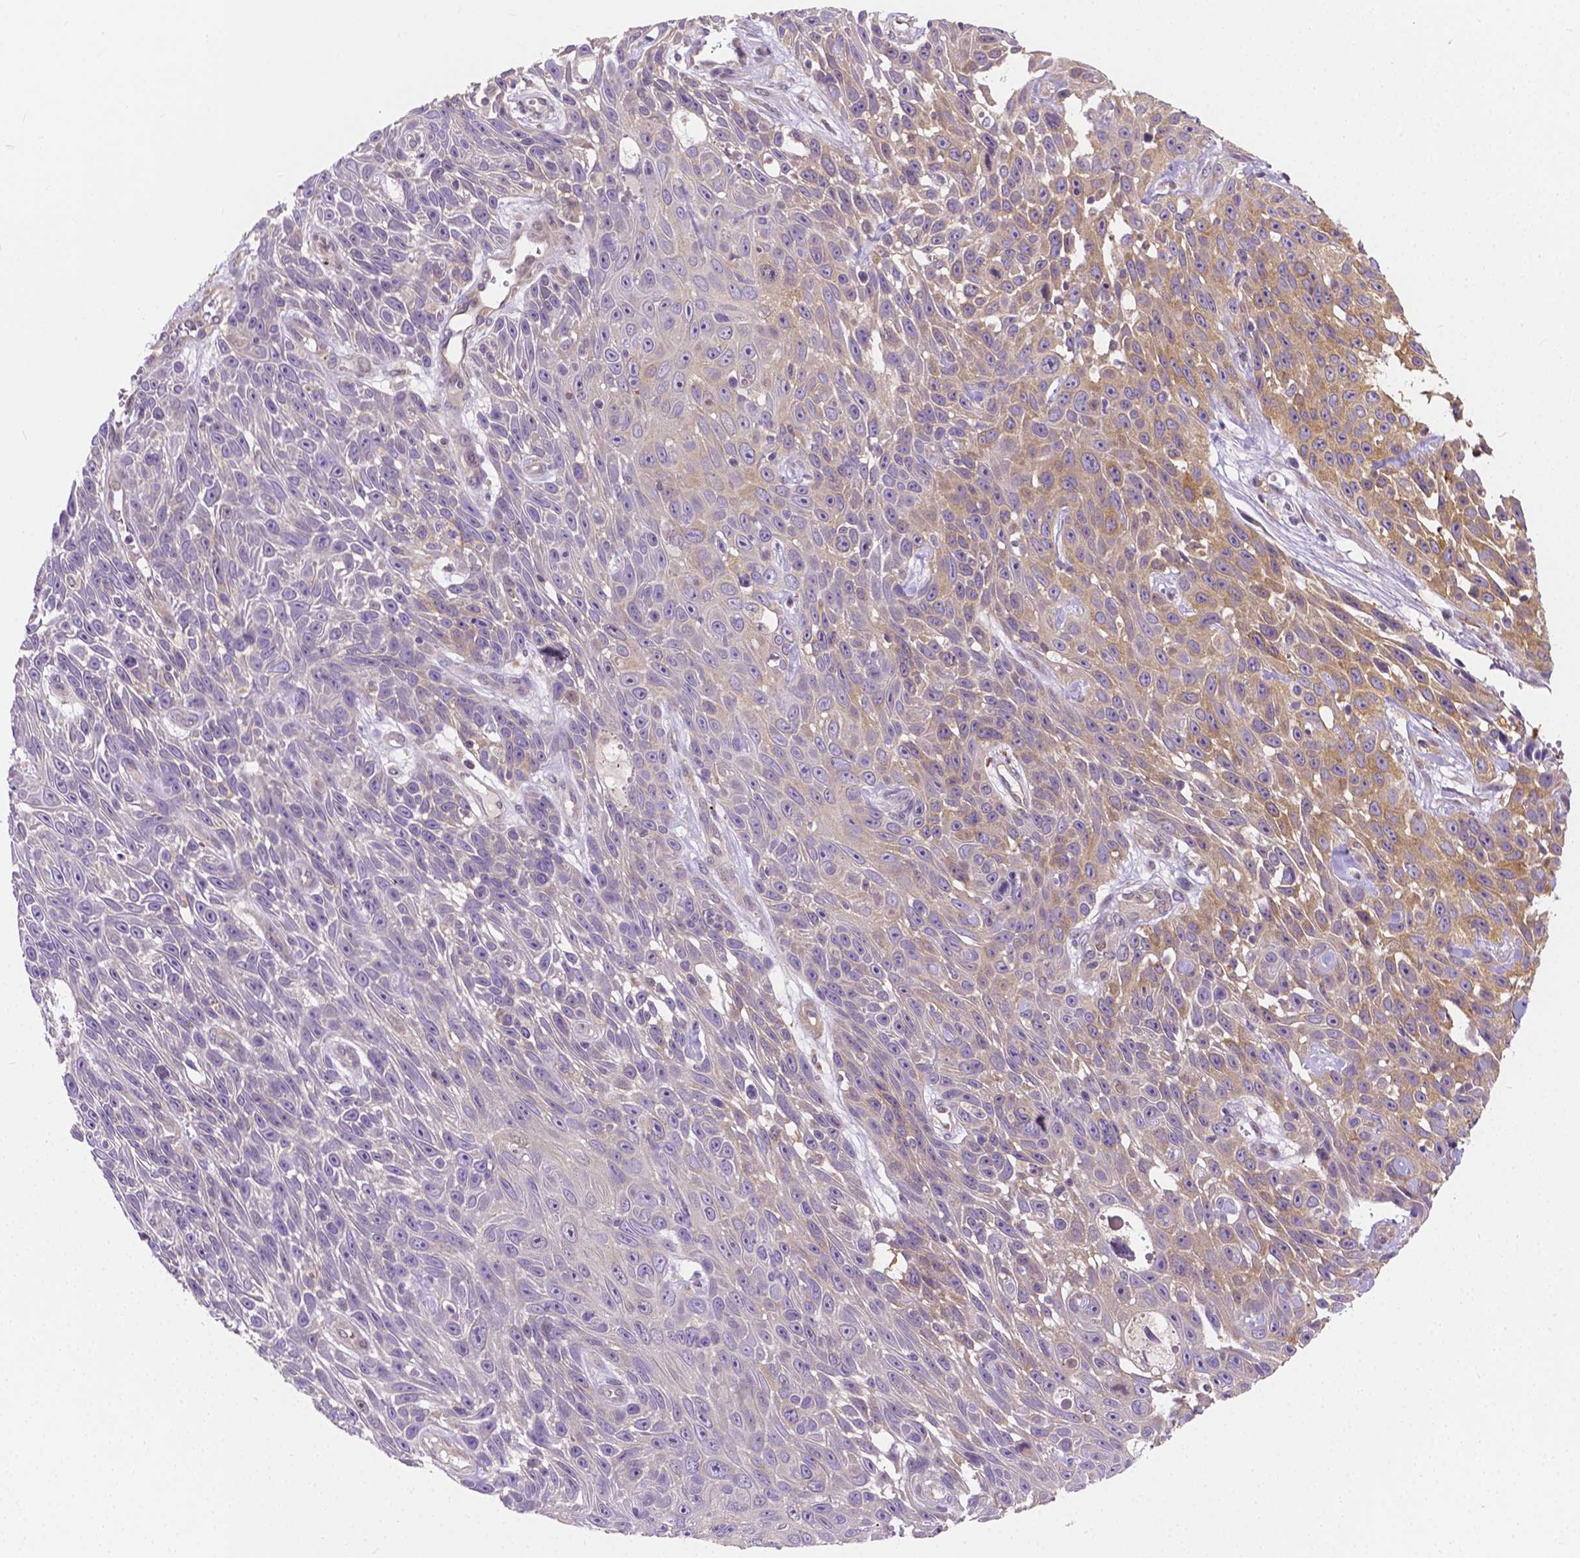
{"staining": {"intensity": "weak", "quantity": "25%-75%", "location": "cytoplasmic/membranous"}, "tissue": "skin cancer", "cell_type": "Tumor cells", "image_type": "cancer", "snomed": [{"axis": "morphology", "description": "Squamous cell carcinoma, NOS"}, {"axis": "topography", "description": "Skin"}], "caption": "Human skin squamous cell carcinoma stained with a protein marker exhibits weak staining in tumor cells.", "gene": "ZNRD2", "patient": {"sex": "male", "age": 82}}